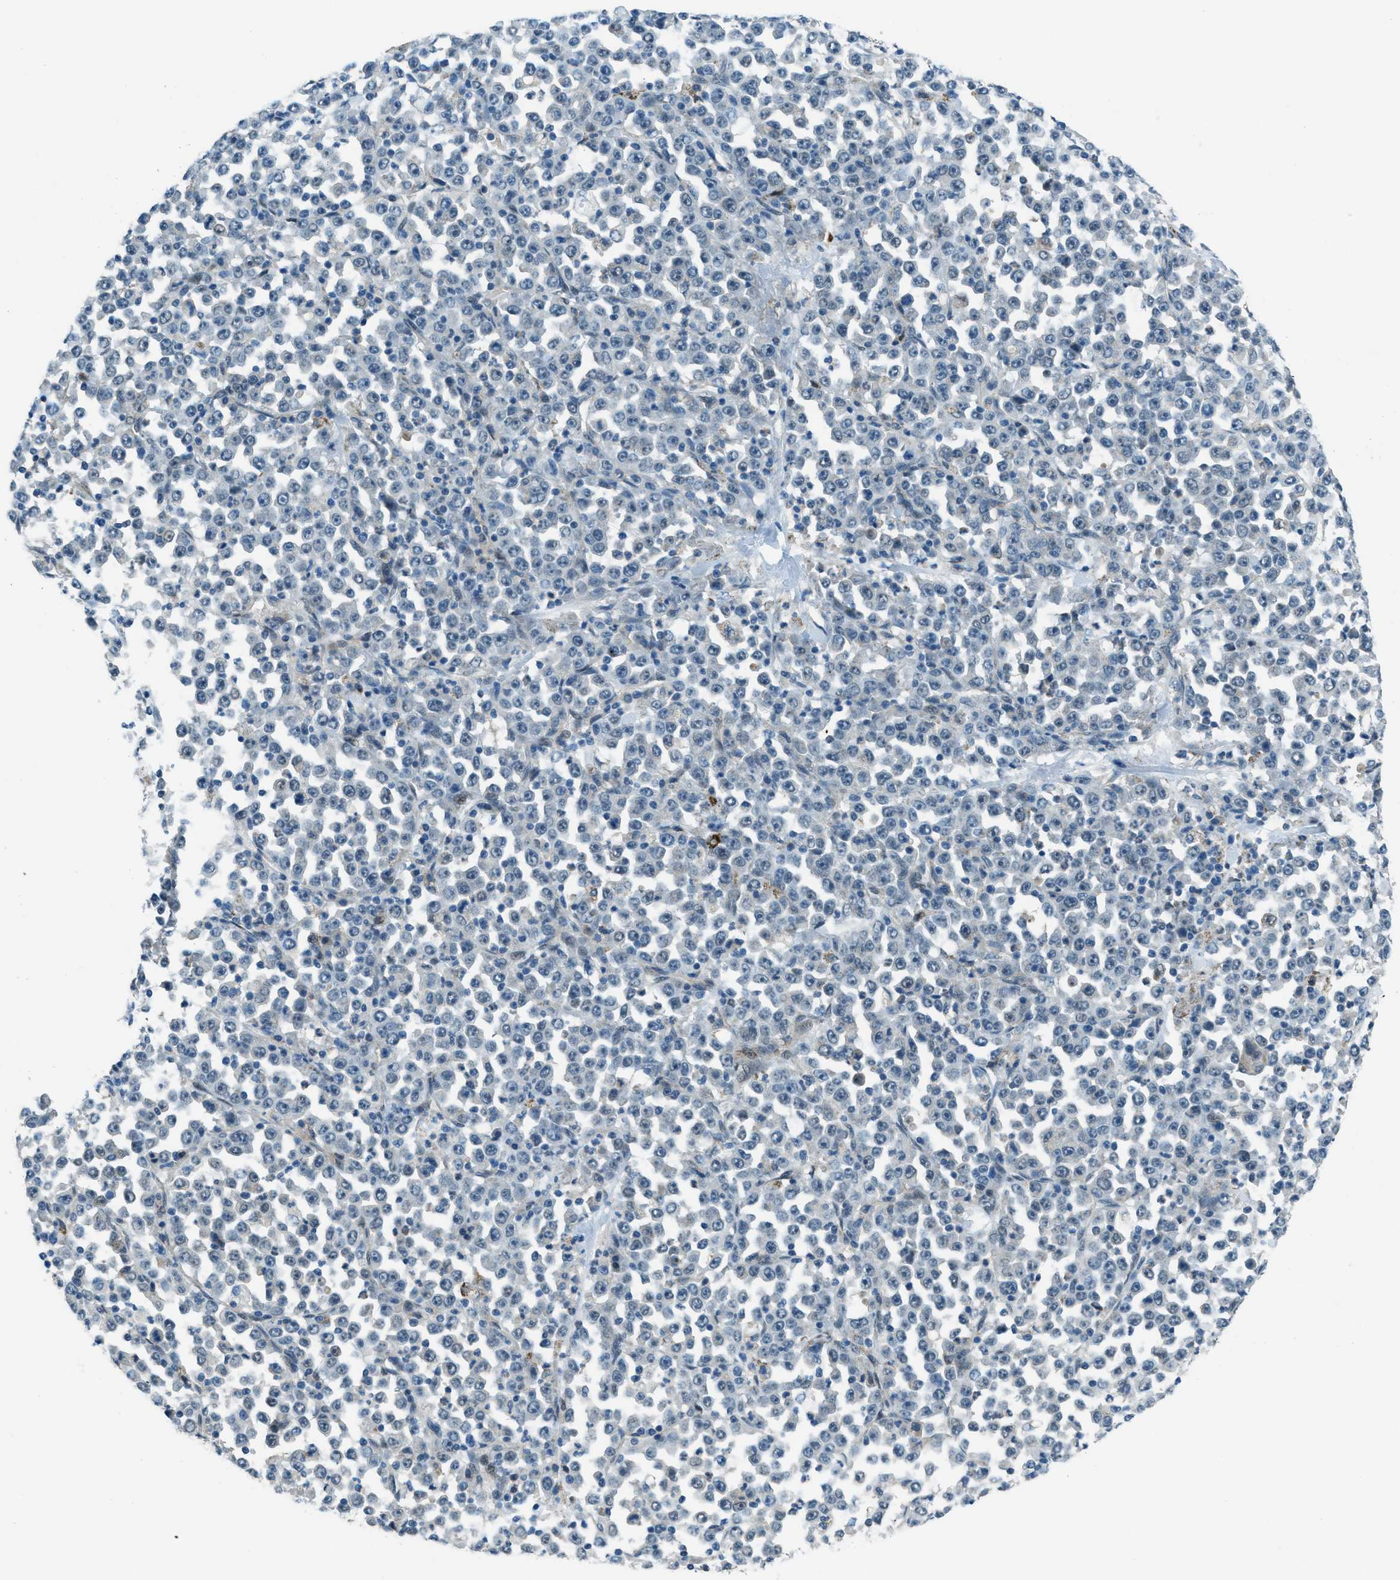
{"staining": {"intensity": "negative", "quantity": "none", "location": "none"}, "tissue": "stomach cancer", "cell_type": "Tumor cells", "image_type": "cancer", "snomed": [{"axis": "morphology", "description": "Normal tissue, NOS"}, {"axis": "morphology", "description": "Adenocarcinoma, NOS"}, {"axis": "topography", "description": "Stomach, upper"}, {"axis": "topography", "description": "Stomach"}], "caption": "Tumor cells are negative for brown protein staining in stomach cancer (adenocarcinoma).", "gene": "NPEPL1", "patient": {"sex": "male", "age": 59}}